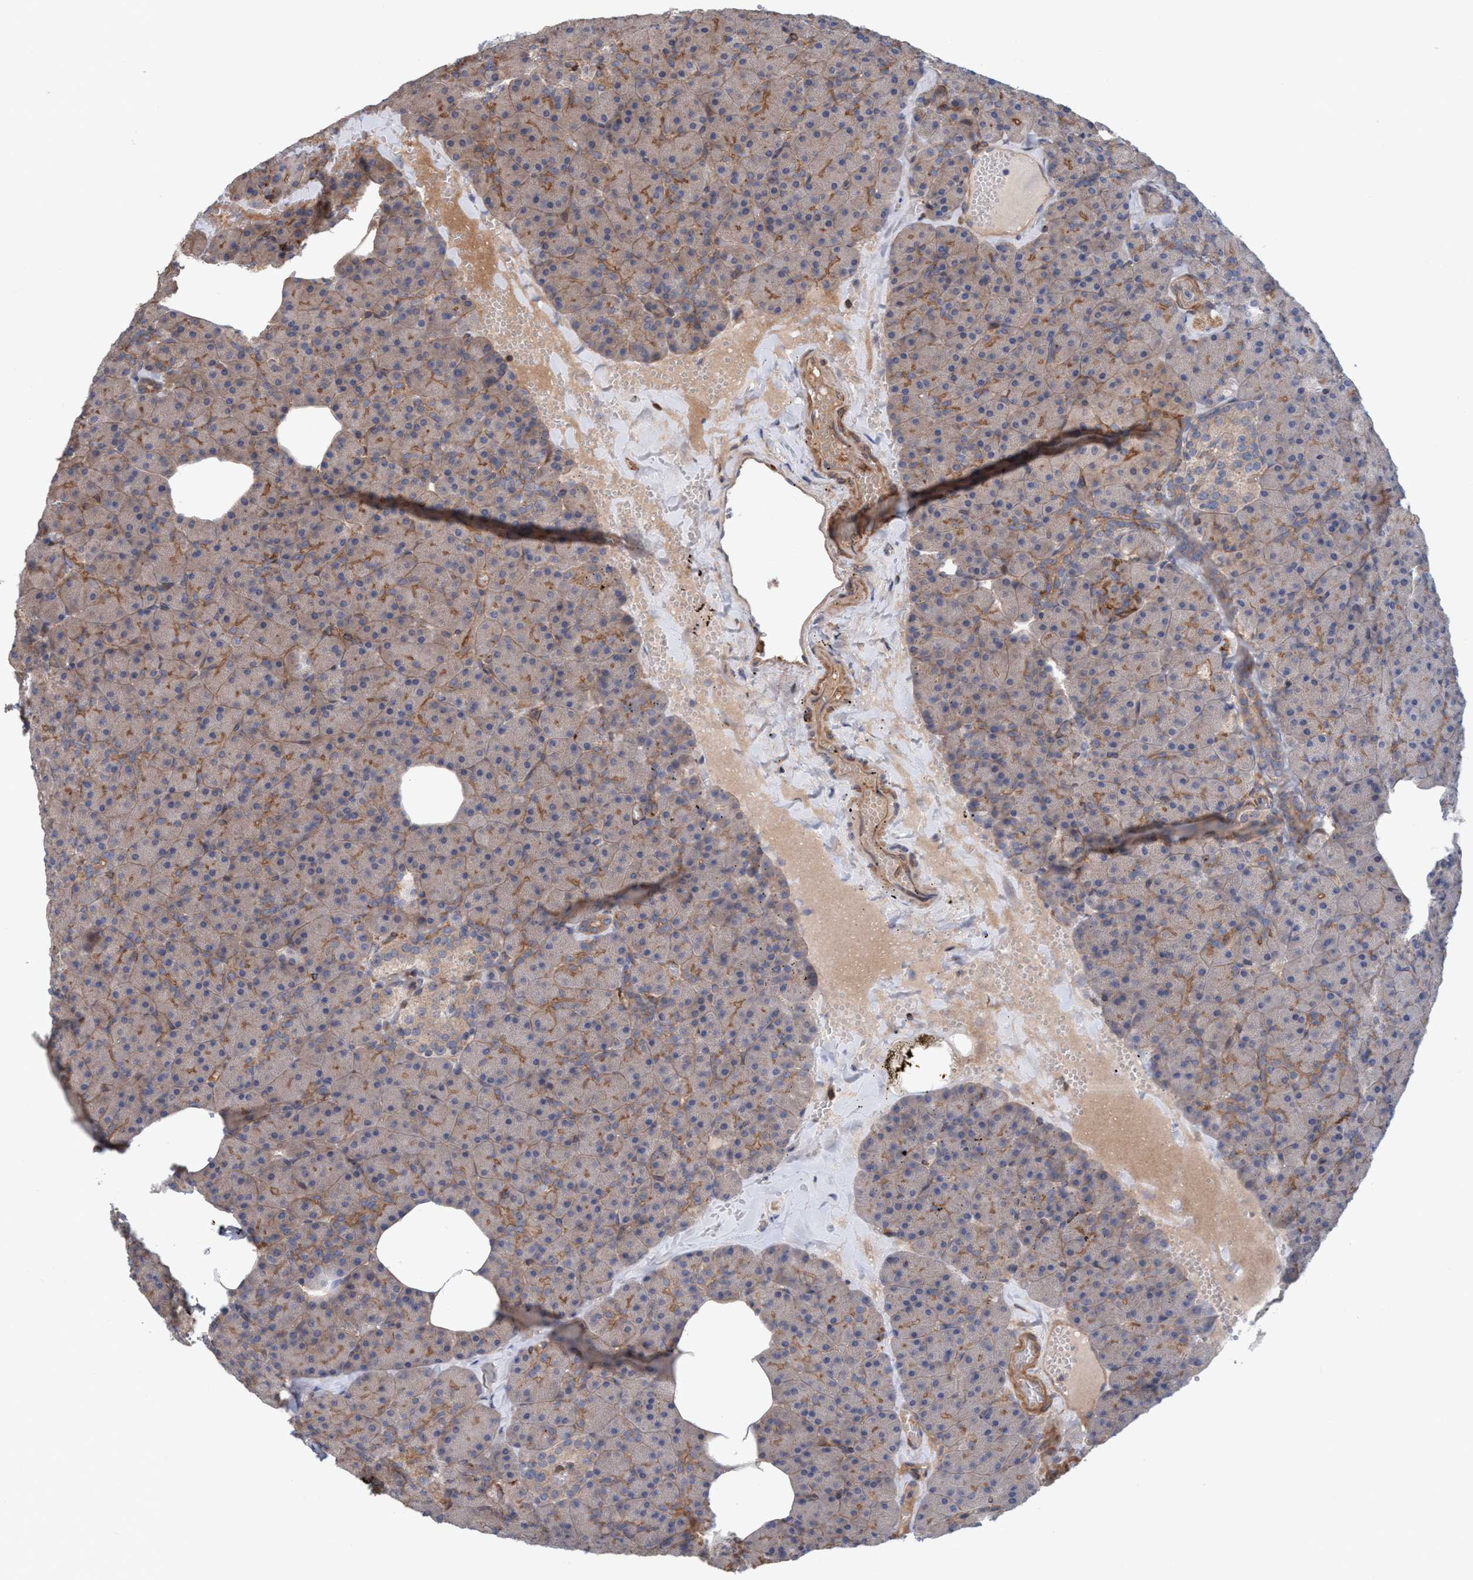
{"staining": {"intensity": "moderate", "quantity": ">75%", "location": "cytoplasmic/membranous"}, "tissue": "pancreas", "cell_type": "Exocrine glandular cells", "image_type": "normal", "snomed": [{"axis": "morphology", "description": "Normal tissue, NOS"}, {"axis": "morphology", "description": "Carcinoid, malignant, NOS"}, {"axis": "topography", "description": "Pancreas"}], "caption": "Pancreas stained for a protein (brown) displays moderate cytoplasmic/membranous positive expression in about >75% of exocrine glandular cells.", "gene": "SPECC1", "patient": {"sex": "female", "age": 35}}